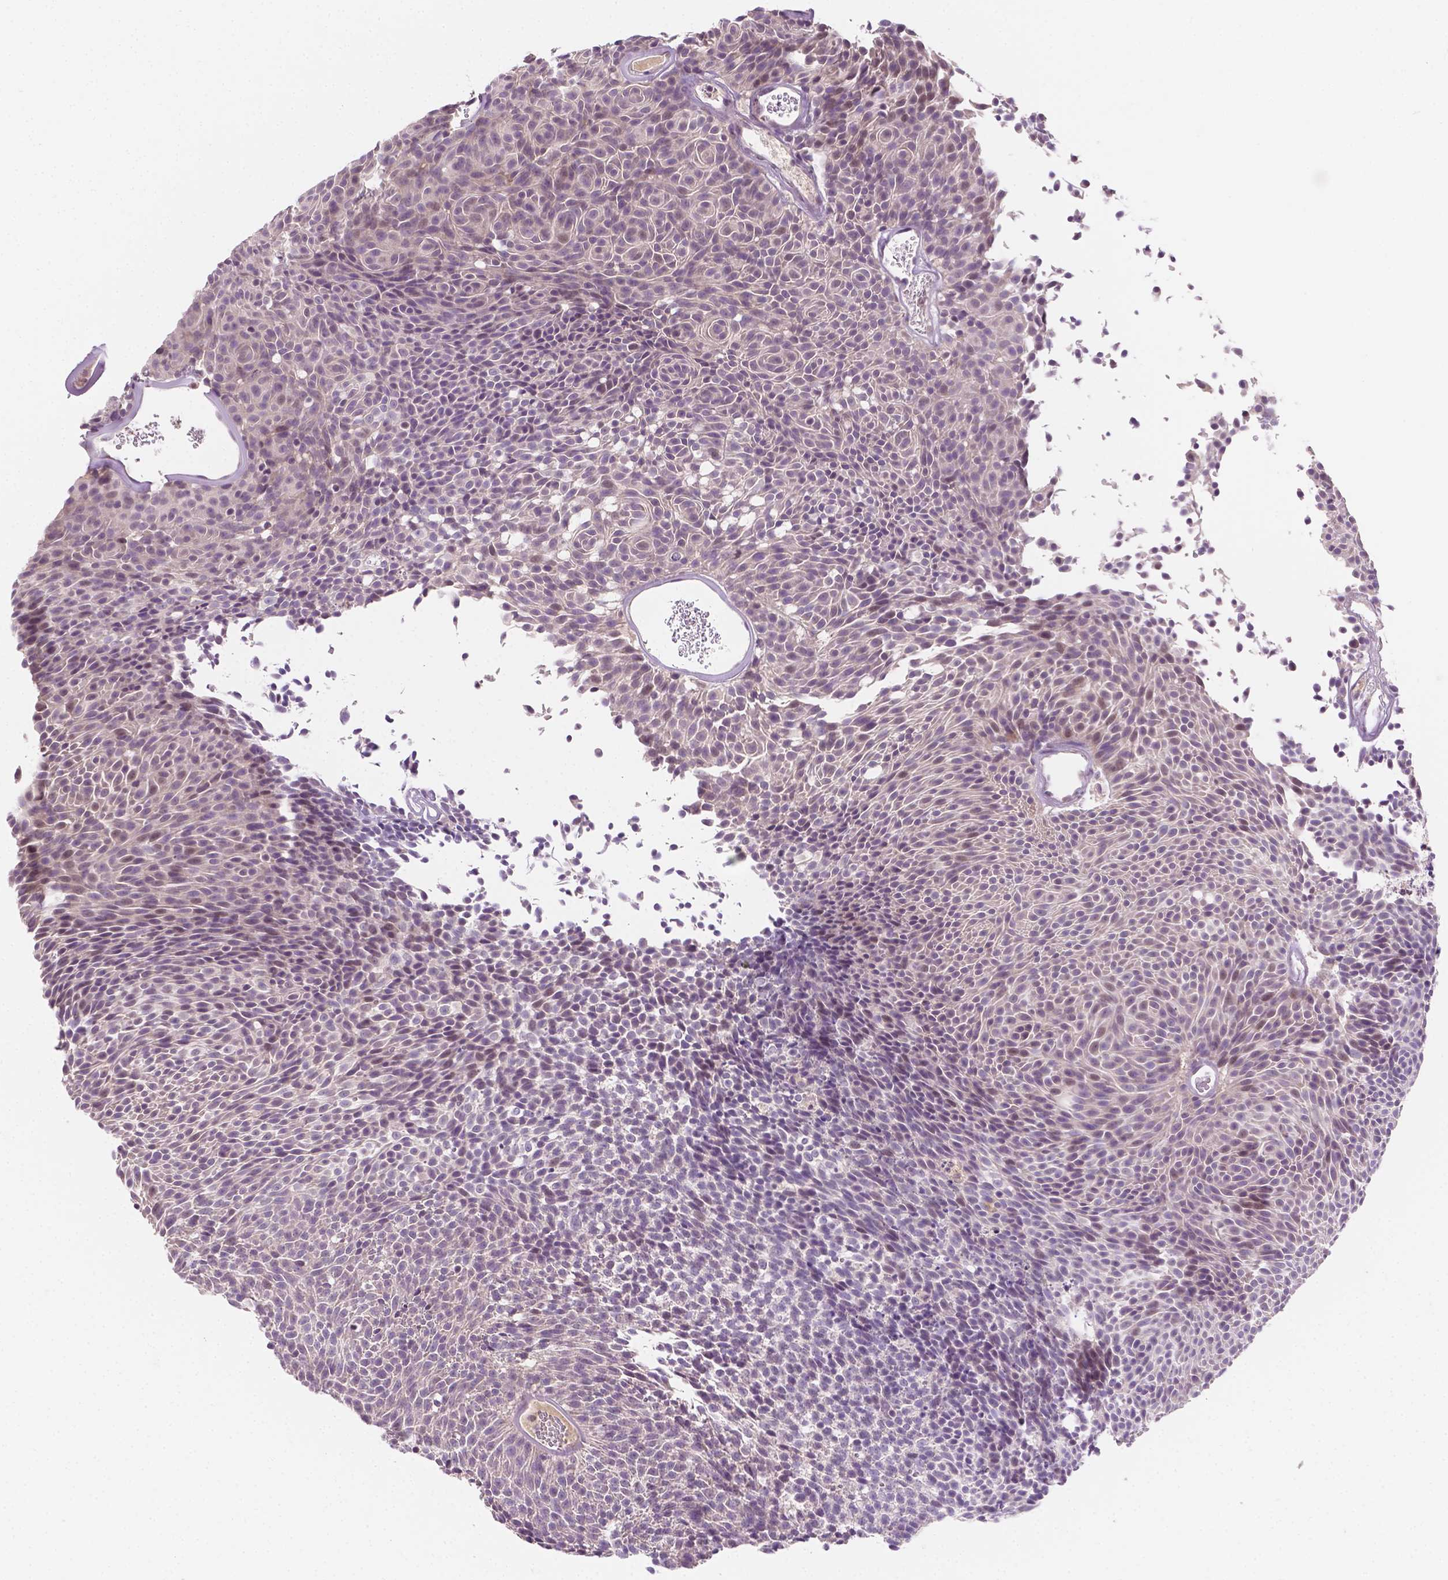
{"staining": {"intensity": "weak", "quantity": "<25%", "location": "cytoplasmic/membranous"}, "tissue": "urothelial cancer", "cell_type": "Tumor cells", "image_type": "cancer", "snomed": [{"axis": "morphology", "description": "Urothelial carcinoma, Low grade"}, {"axis": "topography", "description": "Urinary bladder"}], "caption": "The immunohistochemistry histopathology image has no significant positivity in tumor cells of low-grade urothelial carcinoma tissue.", "gene": "MROH6", "patient": {"sex": "male", "age": 77}}